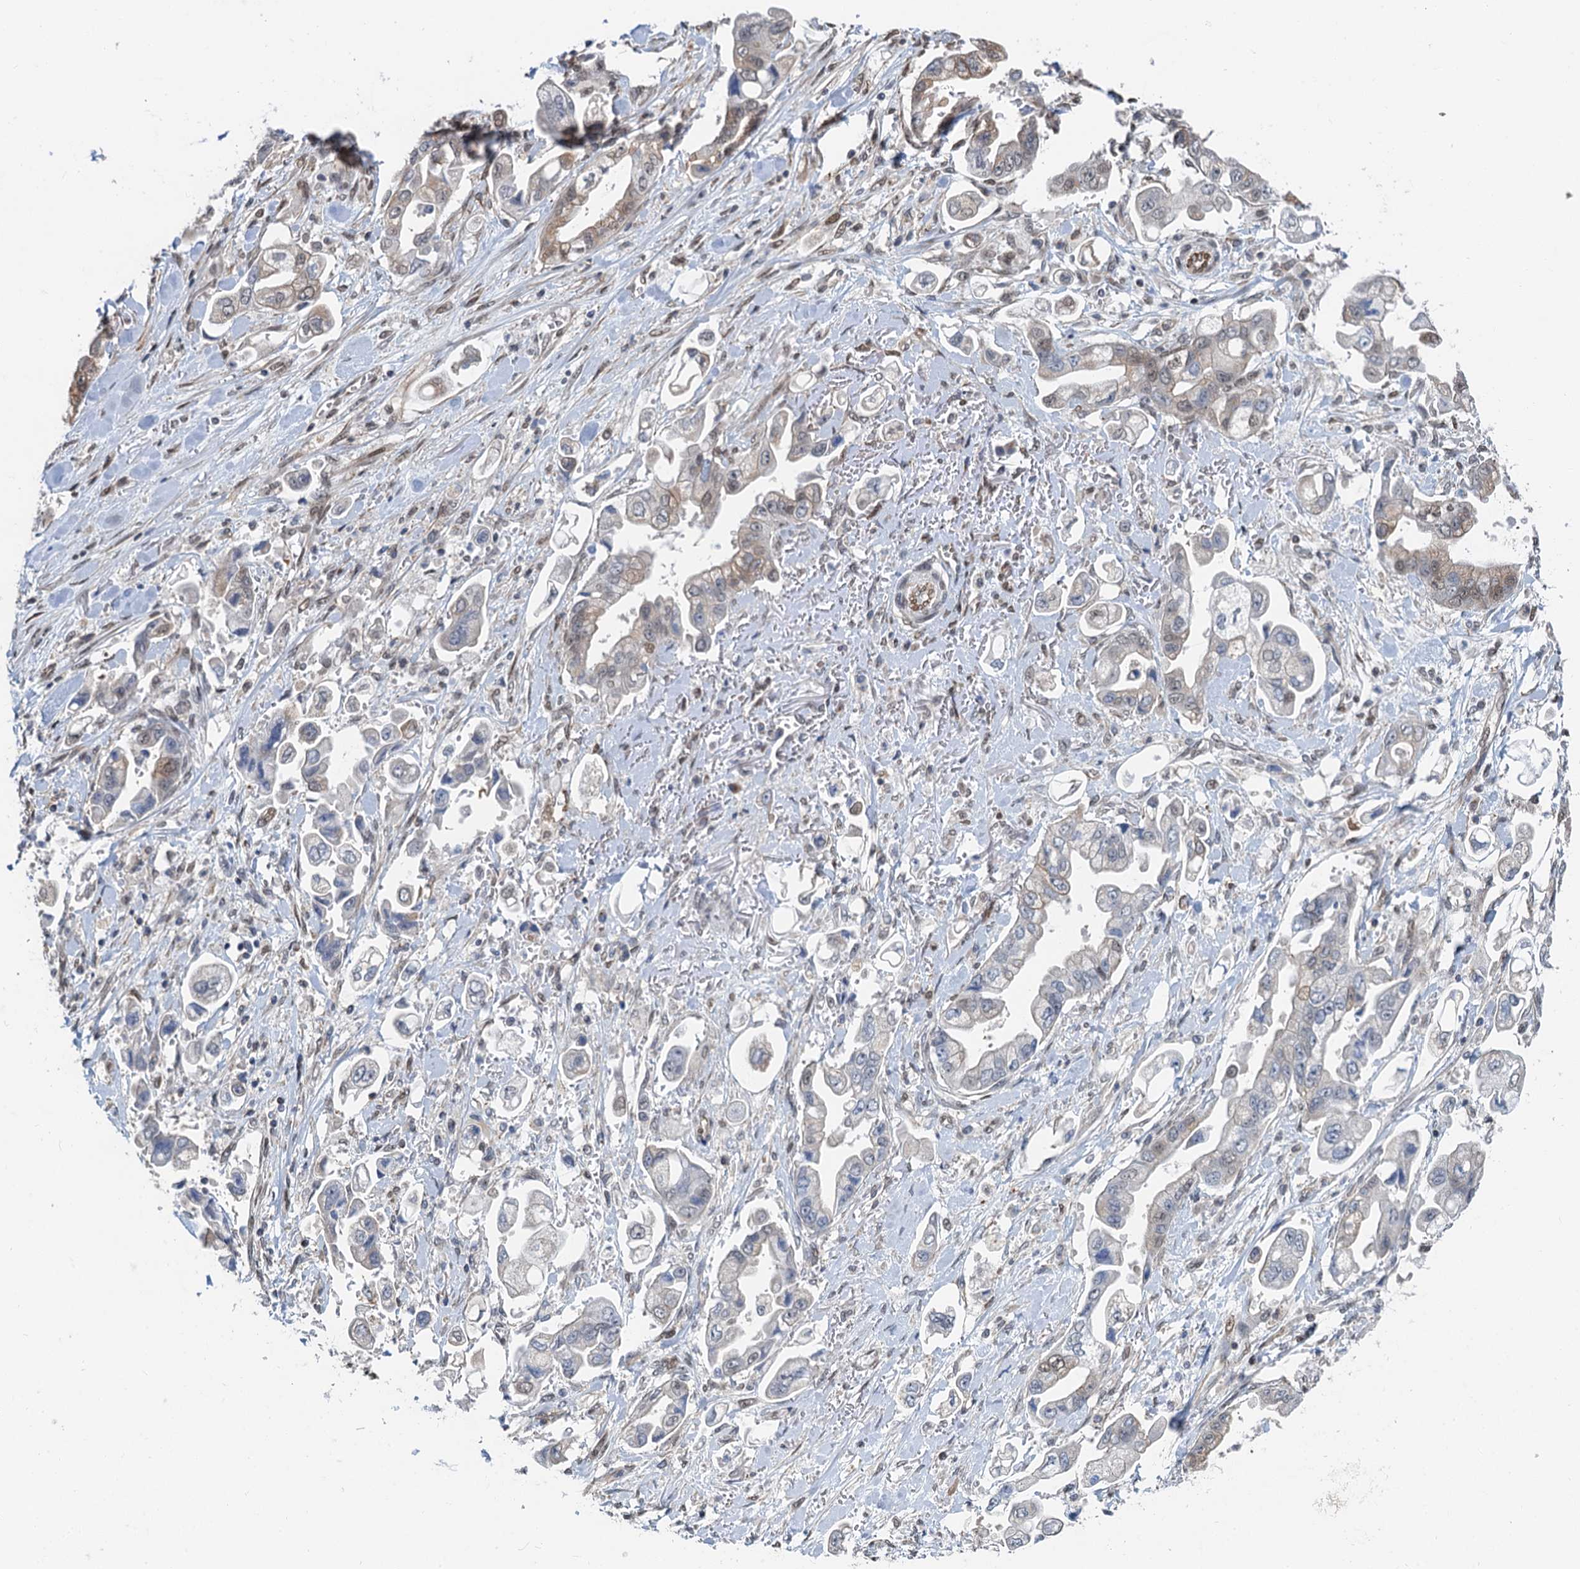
{"staining": {"intensity": "moderate", "quantity": "<25%", "location": "nuclear"}, "tissue": "stomach cancer", "cell_type": "Tumor cells", "image_type": "cancer", "snomed": [{"axis": "morphology", "description": "Adenocarcinoma, NOS"}, {"axis": "topography", "description": "Stomach"}], "caption": "Immunohistochemistry (IHC) of adenocarcinoma (stomach) displays low levels of moderate nuclear staining in about <25% of tumor cells. (DAB (3,3'-diaminobenzidine) = brown stain, brightfield microscopy at high magnification).", "gene": "CFDP1", "patient": {"sex": "male", "age": 62}}